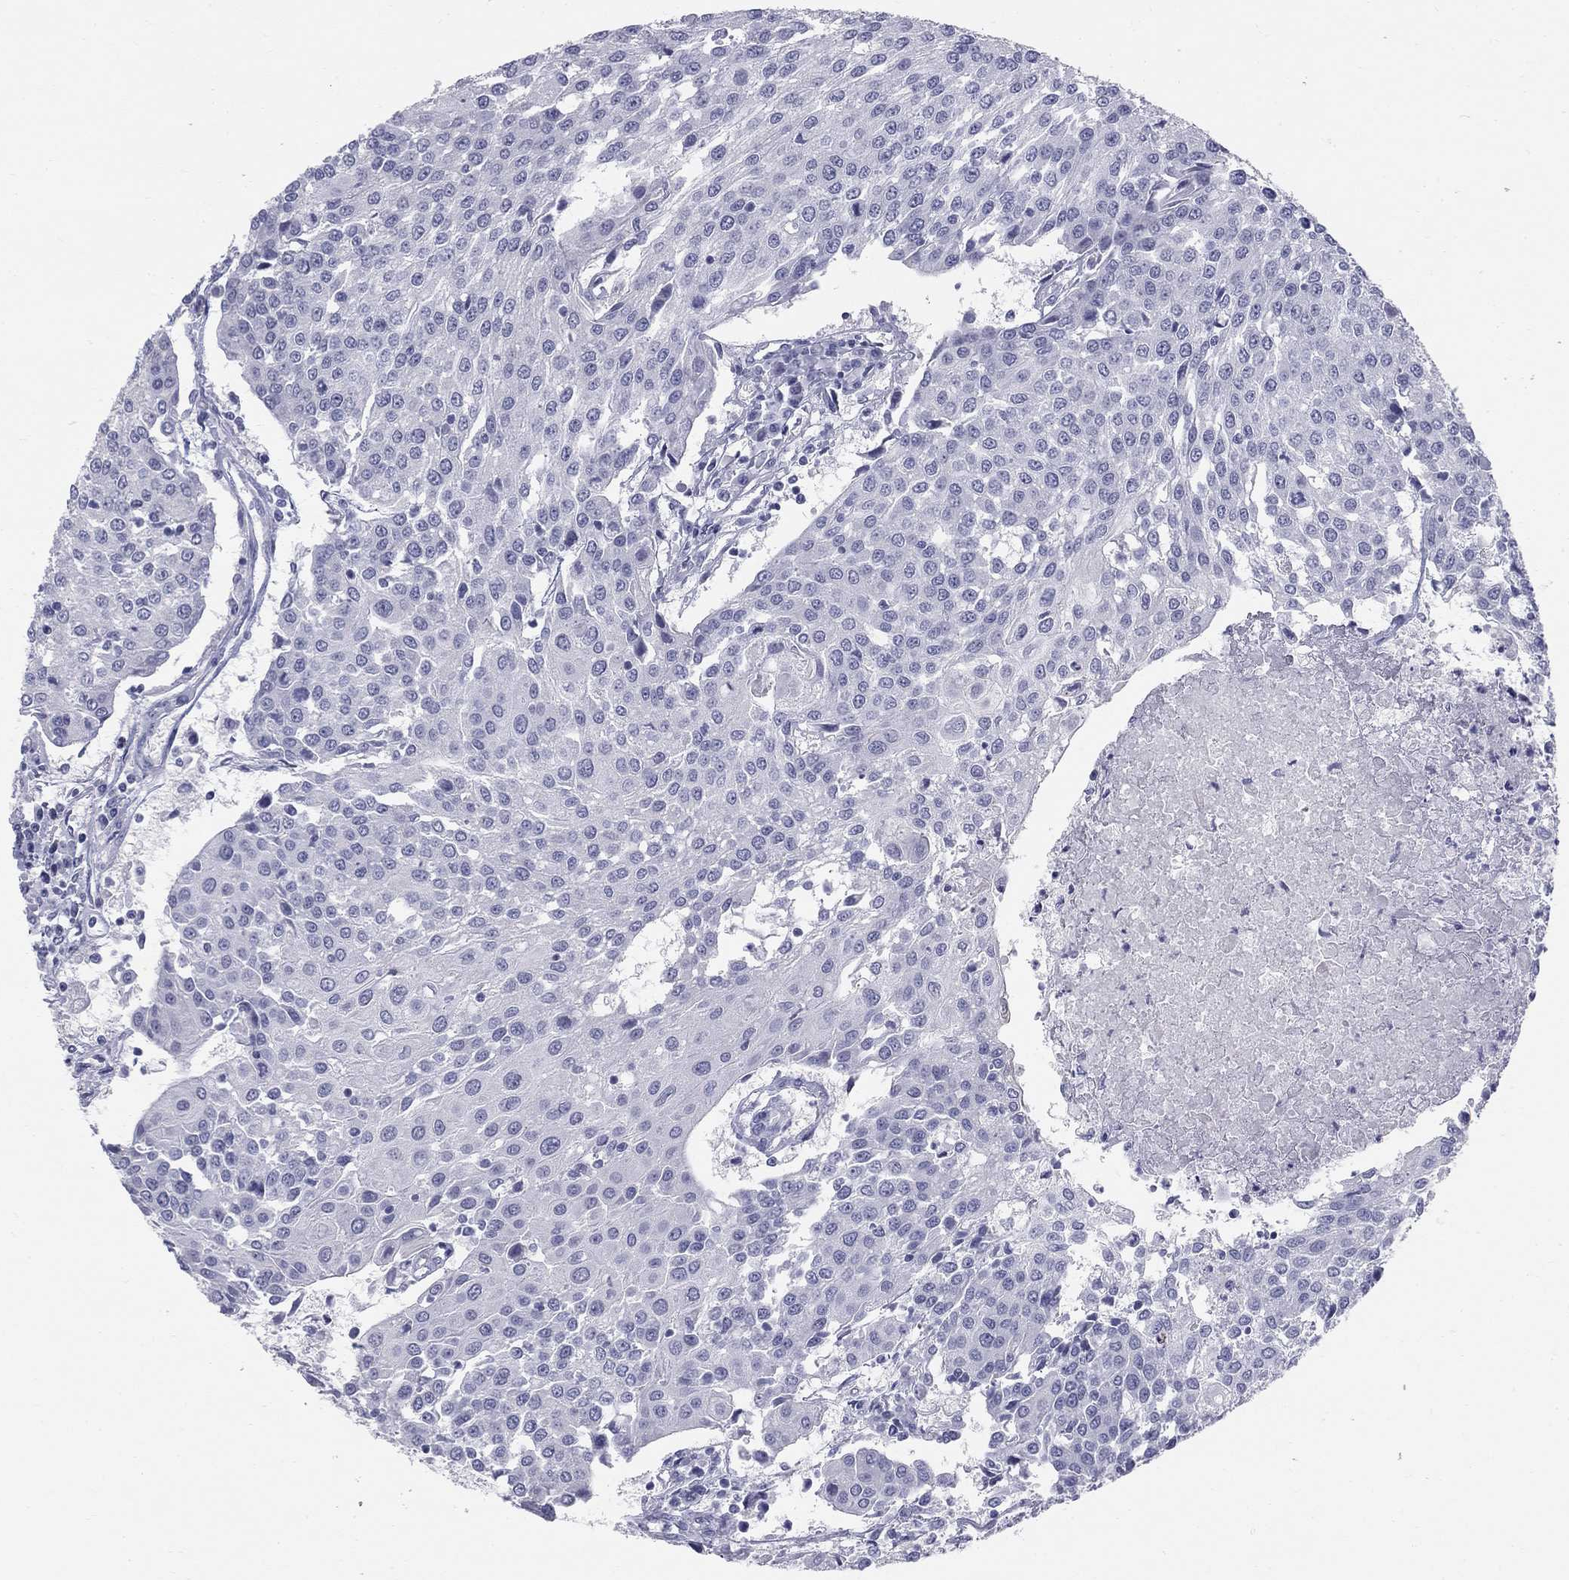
{"staining": {"intensity": "negative", "quantity": "none", "location": "none"}, "tissue": "urothelial cancer", "cell_type": "Tumor cells", "image_type": "cancer", "snomed": [{"axis": "morphology", "description": "Urothelial carcinoma, High grade"}, {"axis": "topography", "description": "Urinary bladder"}], "caption": "DAB immunohistochemical staining of human urothelial cancer demonstrates no significant expression in tumor cells. (DAB immunohistochemistry with hematoxylin counter stain).", "gene": "SULT2B1", "patient": {"sex": "female", "age": 85}}